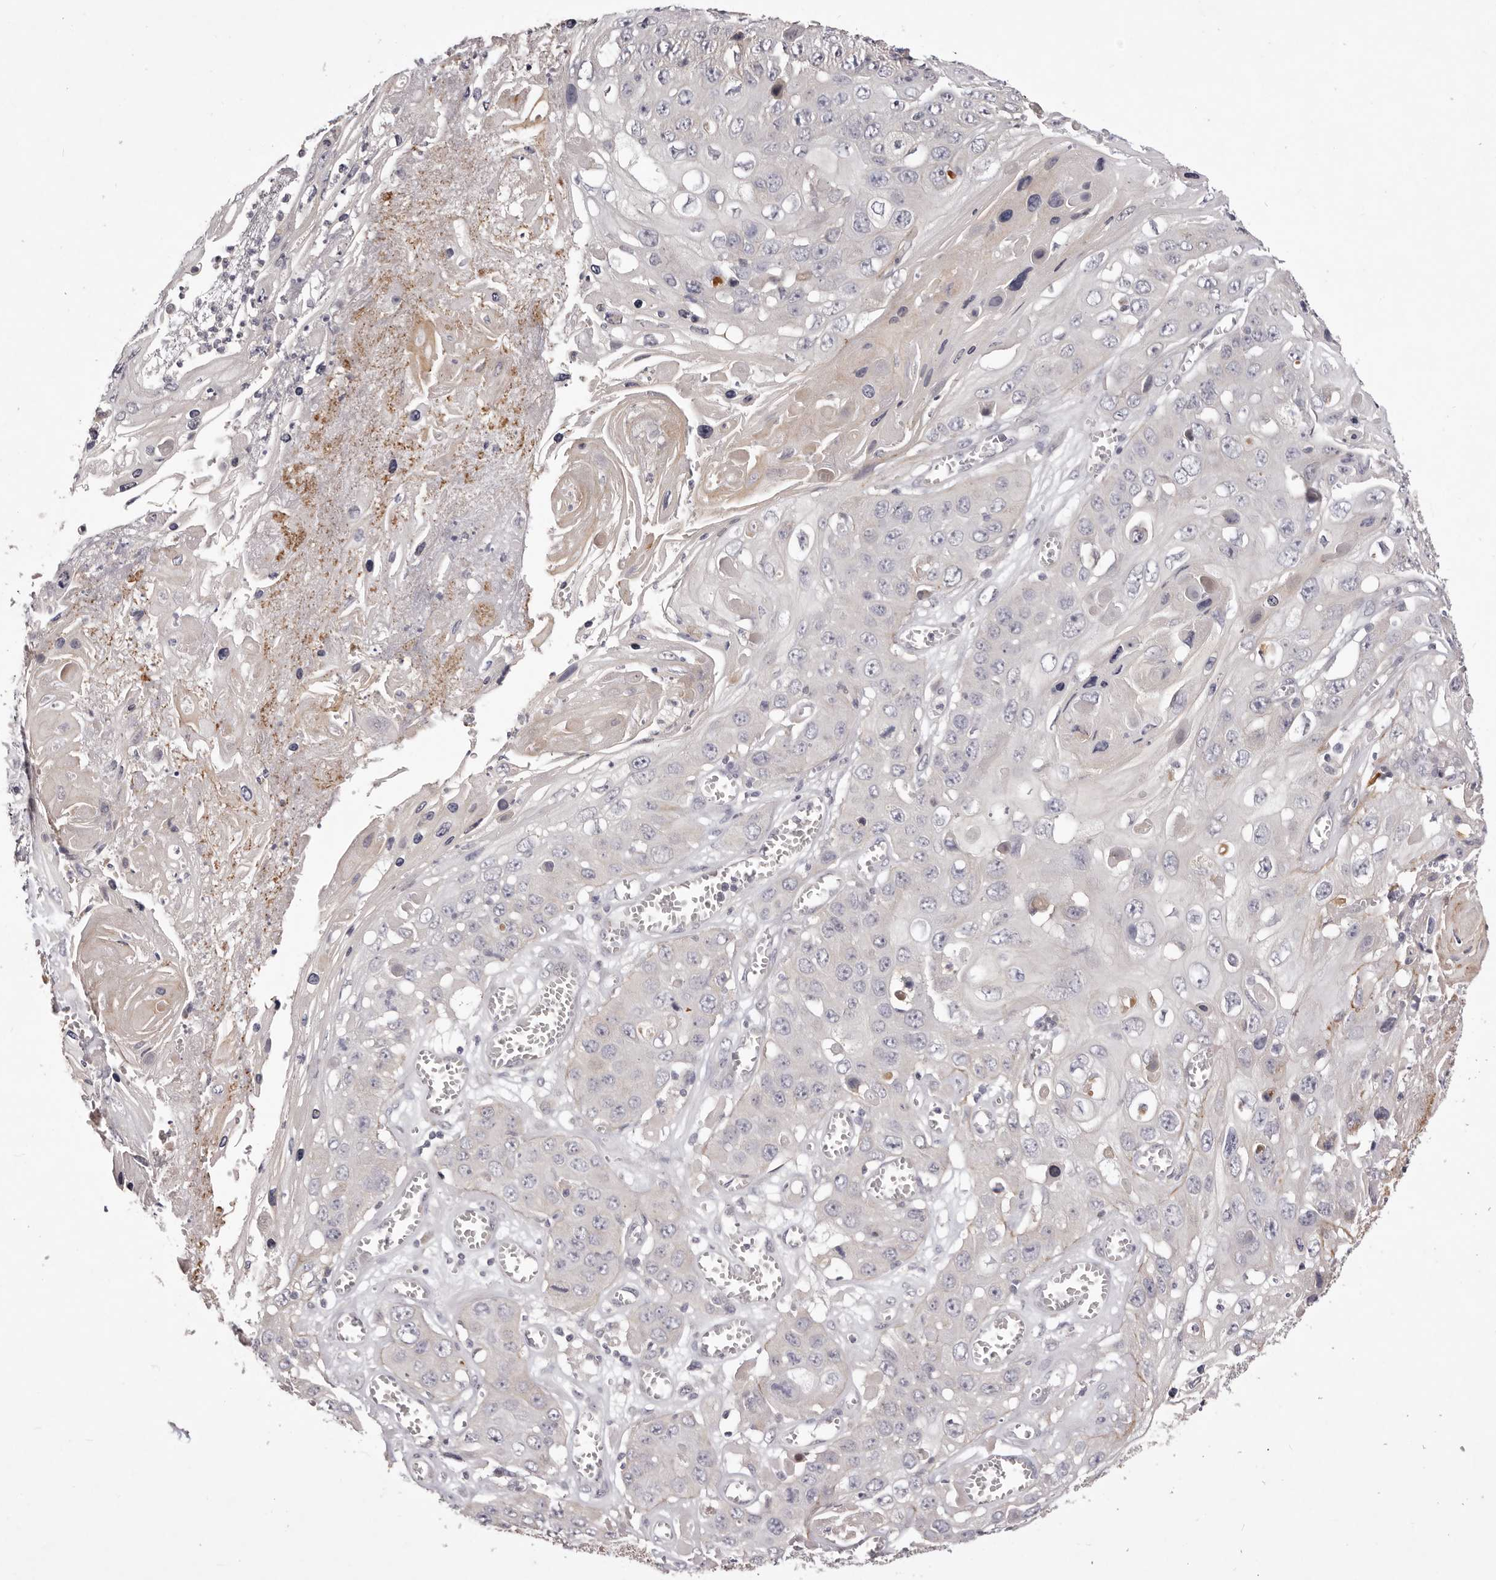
{"staining": {"intensity": "negative", "quantity": "none", "location": "none"}, "tissue": "skin cancer", "cell_type": "Tumor cells", "image_type": "cancer", "snomed": [{"axis": "morphology", "description": "Squamous cell carcinoma, NOS"}, {"axis": "topography", "description": "Skin"}], "caption": "Immunohistochemistry (IHC) photomicrograph of neoplastic tissue: human skin cancer stained with DAB reveals no significant protein expression in tumor cells.", "gene": "GARNL3", "patient": {"sex": "male", "age": 55}}